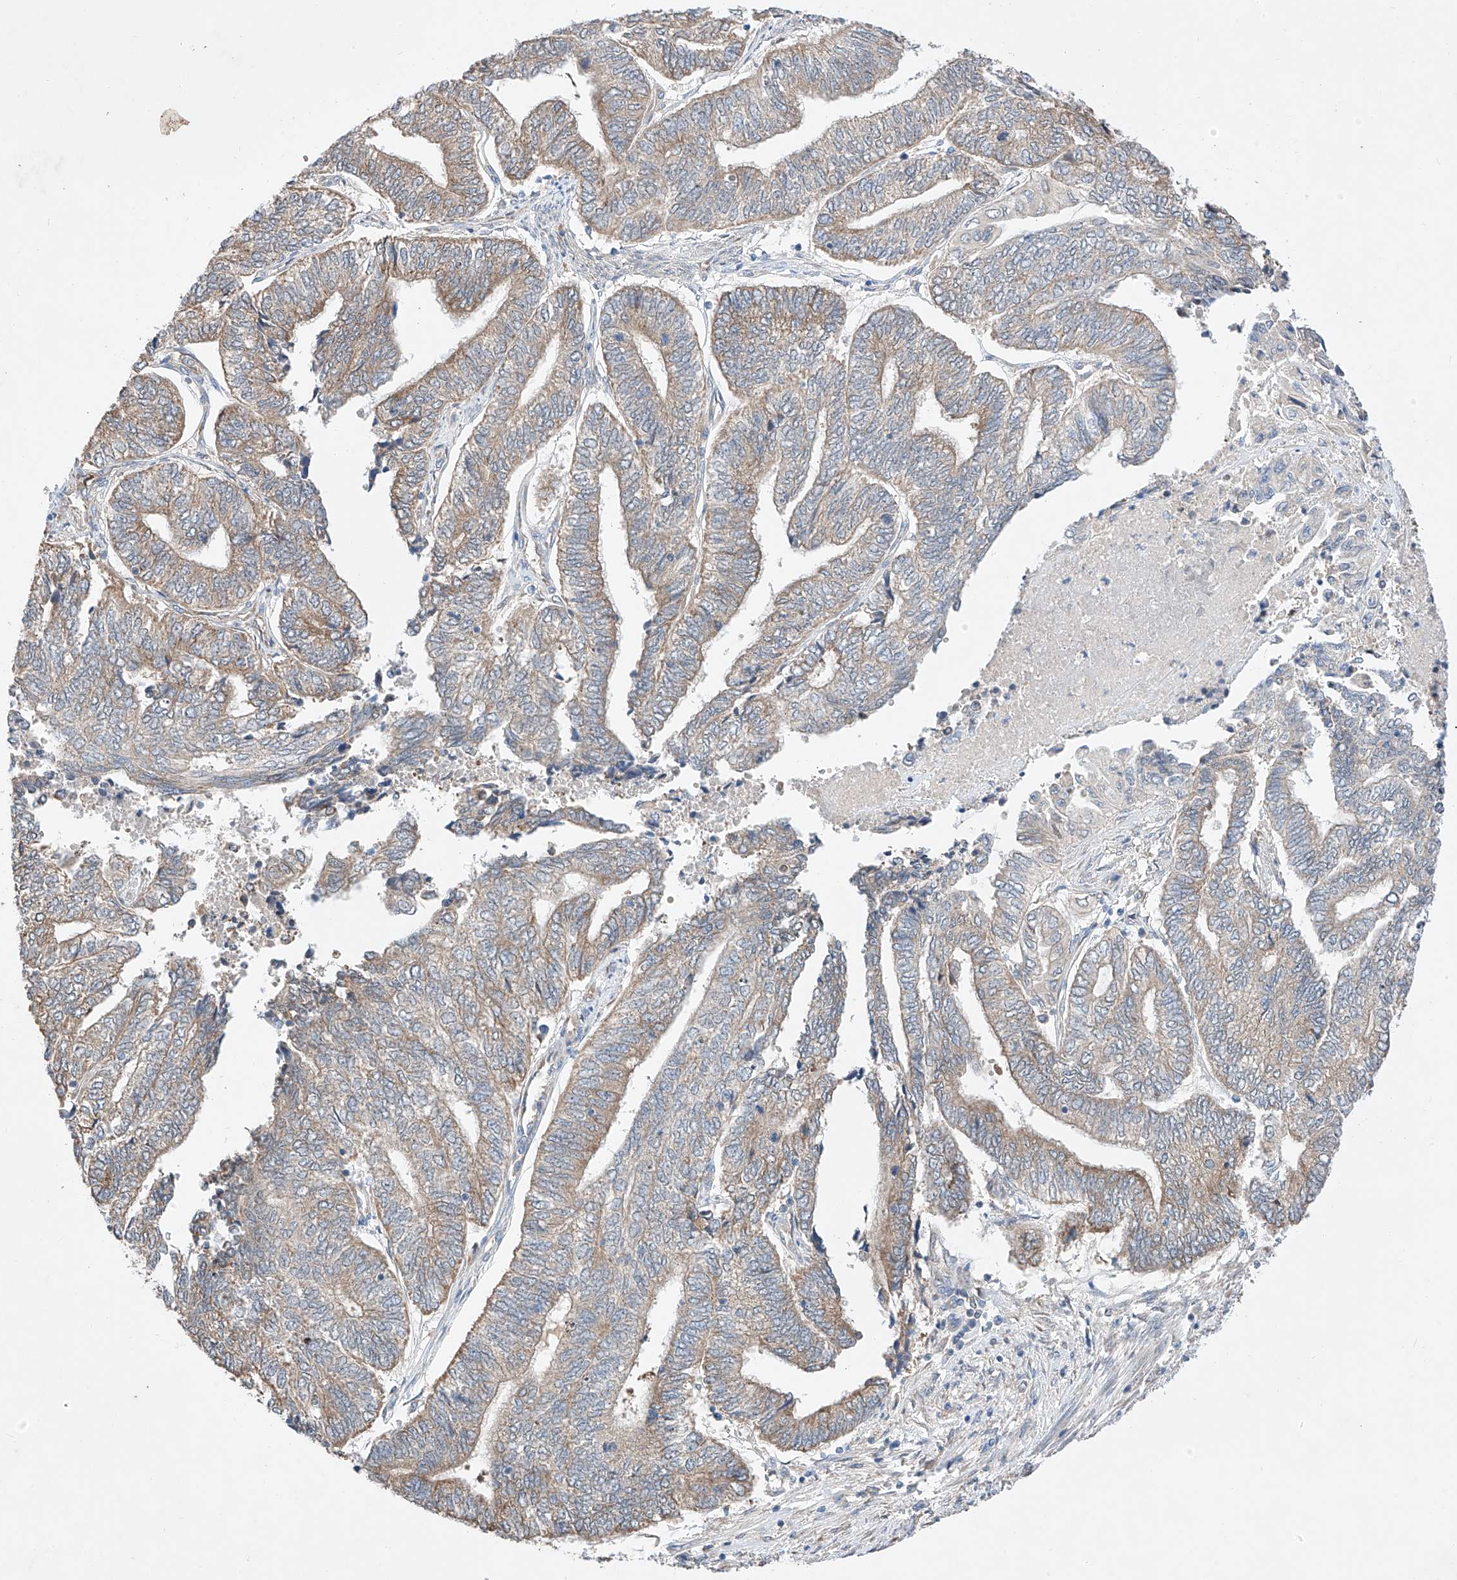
{"staining": {"intensity": "moderate", "quantity": ">75%", "location": "cytoplasmic/membranous"}, "tissue": "endometrial cancer", "cell_type": "Tumor cells", "image_type": "cancer", "snomed": [{"axis": "morphology", "description": "Adenocarcinoma, NOS"}, {"axis": "topography", "description": "Uterus"}, {"axis": "topography", "description": "Endometrium"}], "caption": "Immunohistochemistry photomicrograph of human adenocarcinoma (endometrial) stained for a protein (brown), which exhibits medium levels of moderate cytoplasmic/membranous staining in about >75% of tumor cells.", "gene": "C6orf118", "patient": {"sex": "female", "age": 70}}